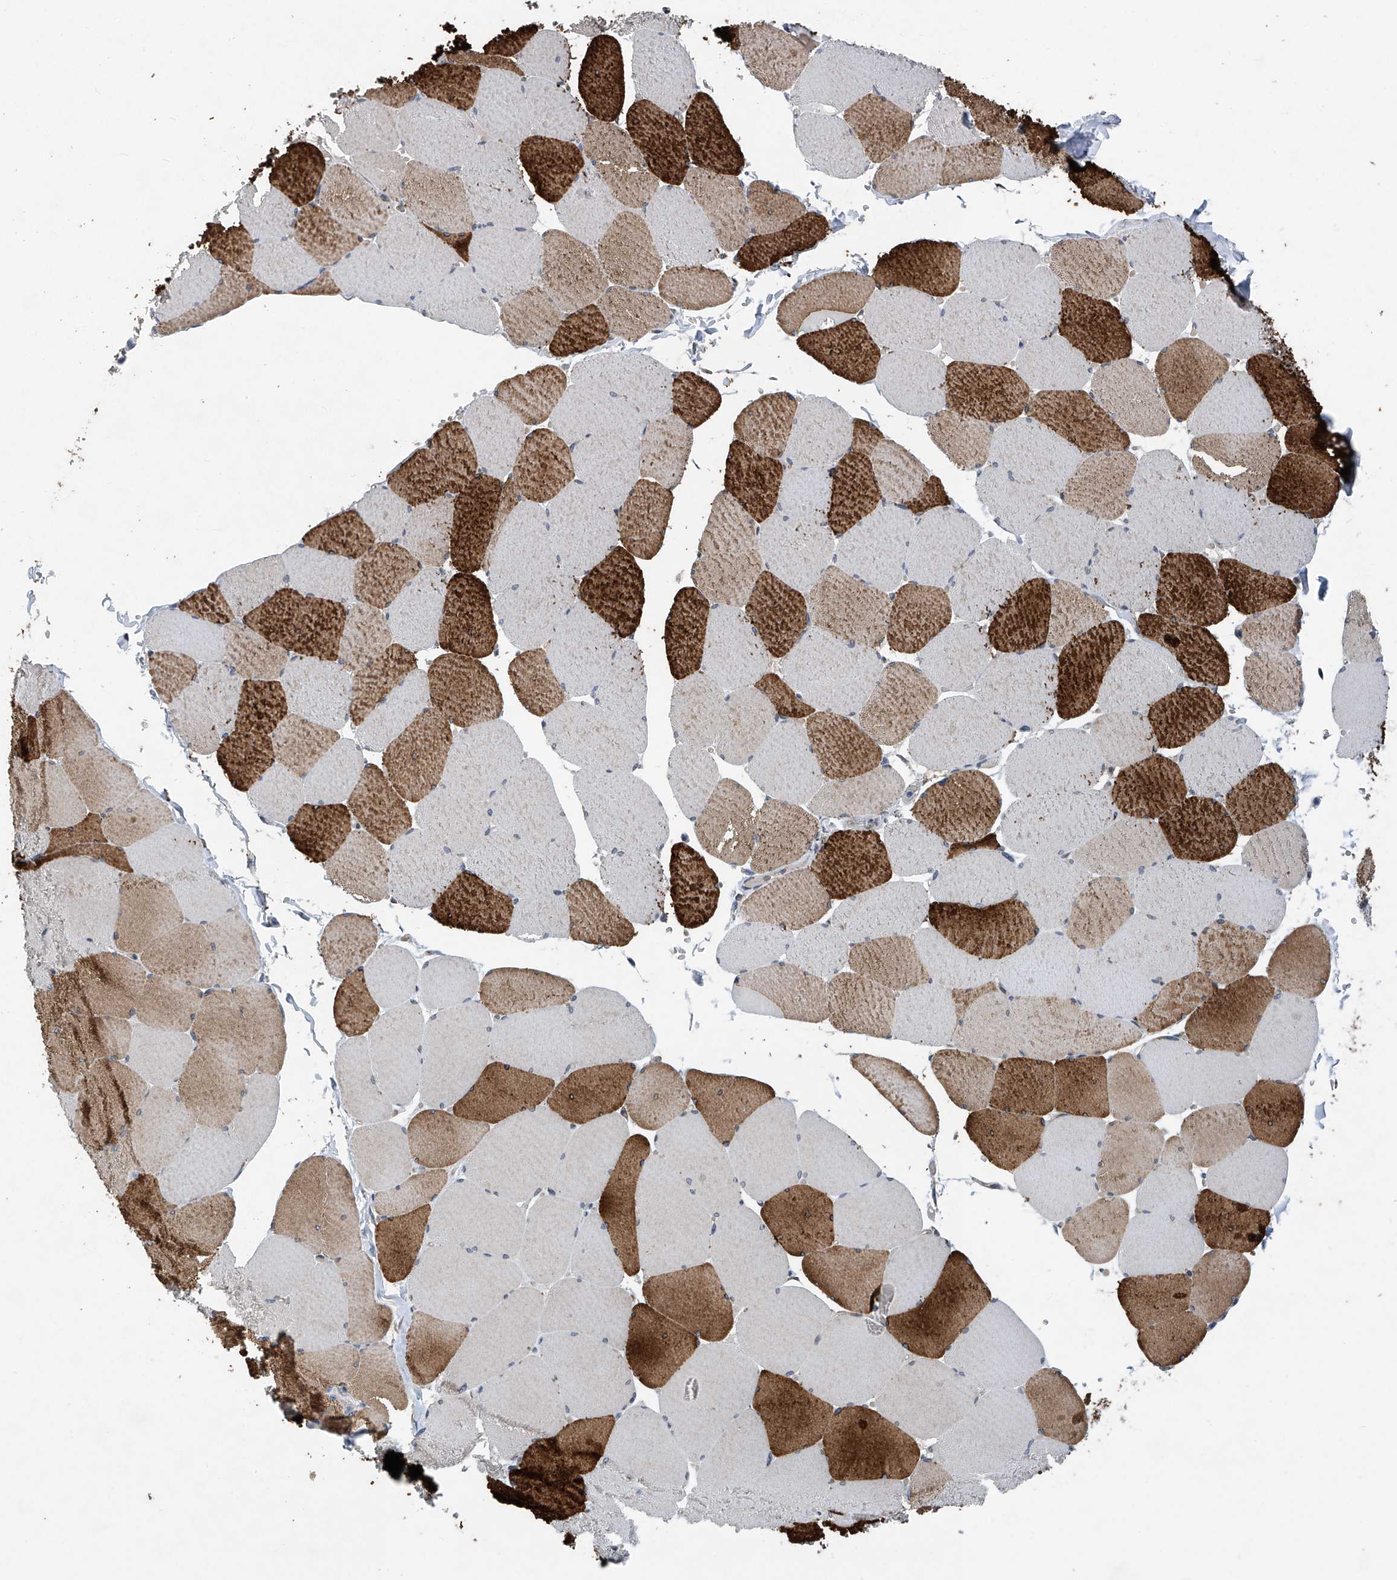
{"staining": {"intensity": "strong", "quantity": "<25%", "location": "cytoplasmic/membranous"}, "tissue": "skeletal muscle", "cell_type": "Myocytes", "image_type": "normal", "snomed": [{"axis": "morphology", "description": "Normal tissue, NOS"}, {"axis": "topography", "description": "Skeletal muscle"}, {"axis": "topography", "description": "Head-Neck"}], "caption": "Brown immunohistochemical staining in benign skeletal muscle exhibits strong cytoplasmic/membranous staining in about <25% of myocytes. (brown staining indicates protein expression, while blue staining denotes nuclei).", "gene": "BCKDHB", "patient": {"sex": "male", "age": 66}}